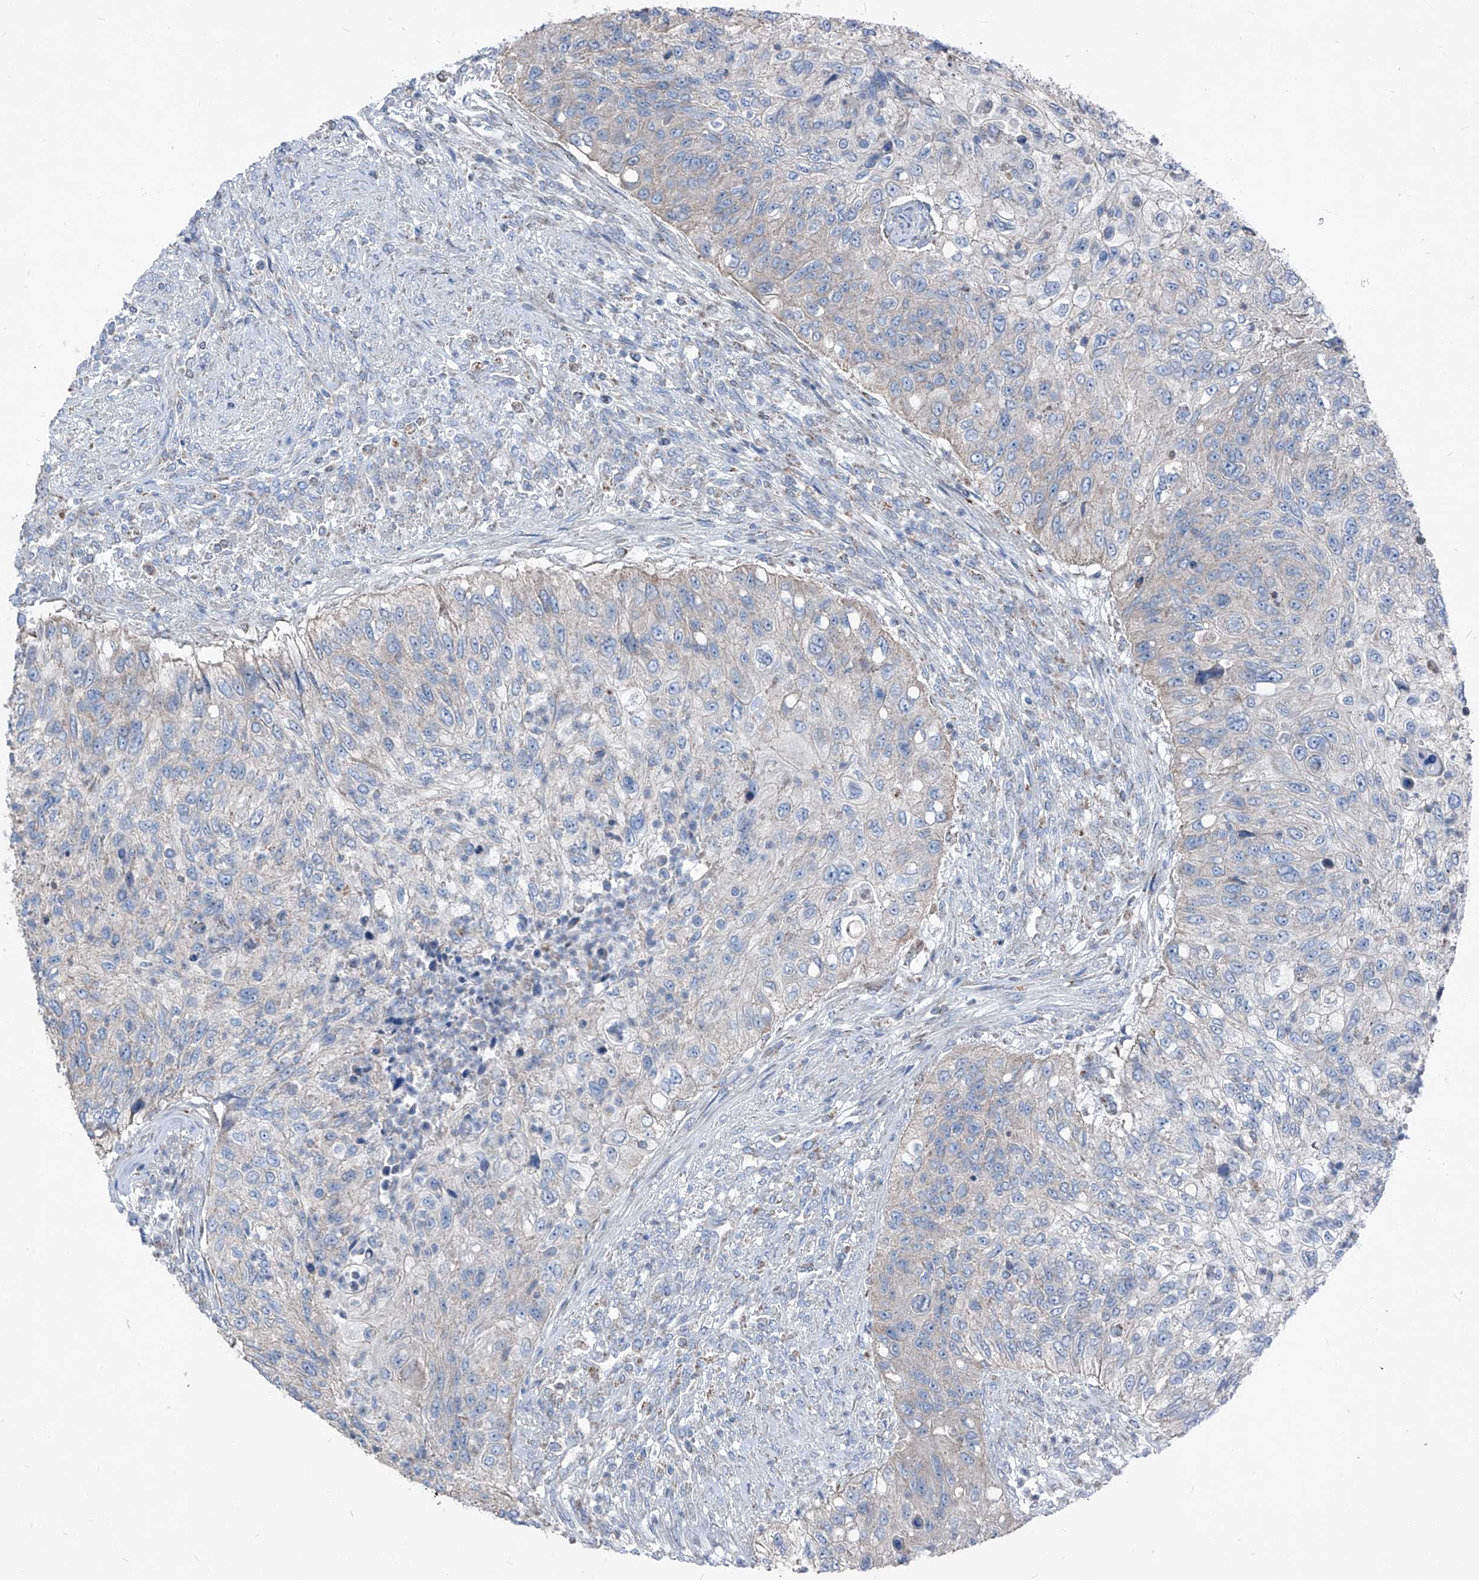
{"staining": {"intensity": "negative", "quantity": "none", "location": "none"}, "tissue": "urothelial cancer", "cell_type": "Tumor cells", "image_type": "cancer", "snomed": [{"axis": "morphology", "description": "Urothelial carcinoma, High grade"}, {"axis": "topography", "description": "Urinary bladder"}], "caption": "Immunohistochemistry (IHC) photomicrograph of human urothelial carcinoma (high-grade) stained for a protein (brown), which shows no expression in tumor cells.", "gene": "AGPS", "patient": {"sex": "female", "age": 60}}